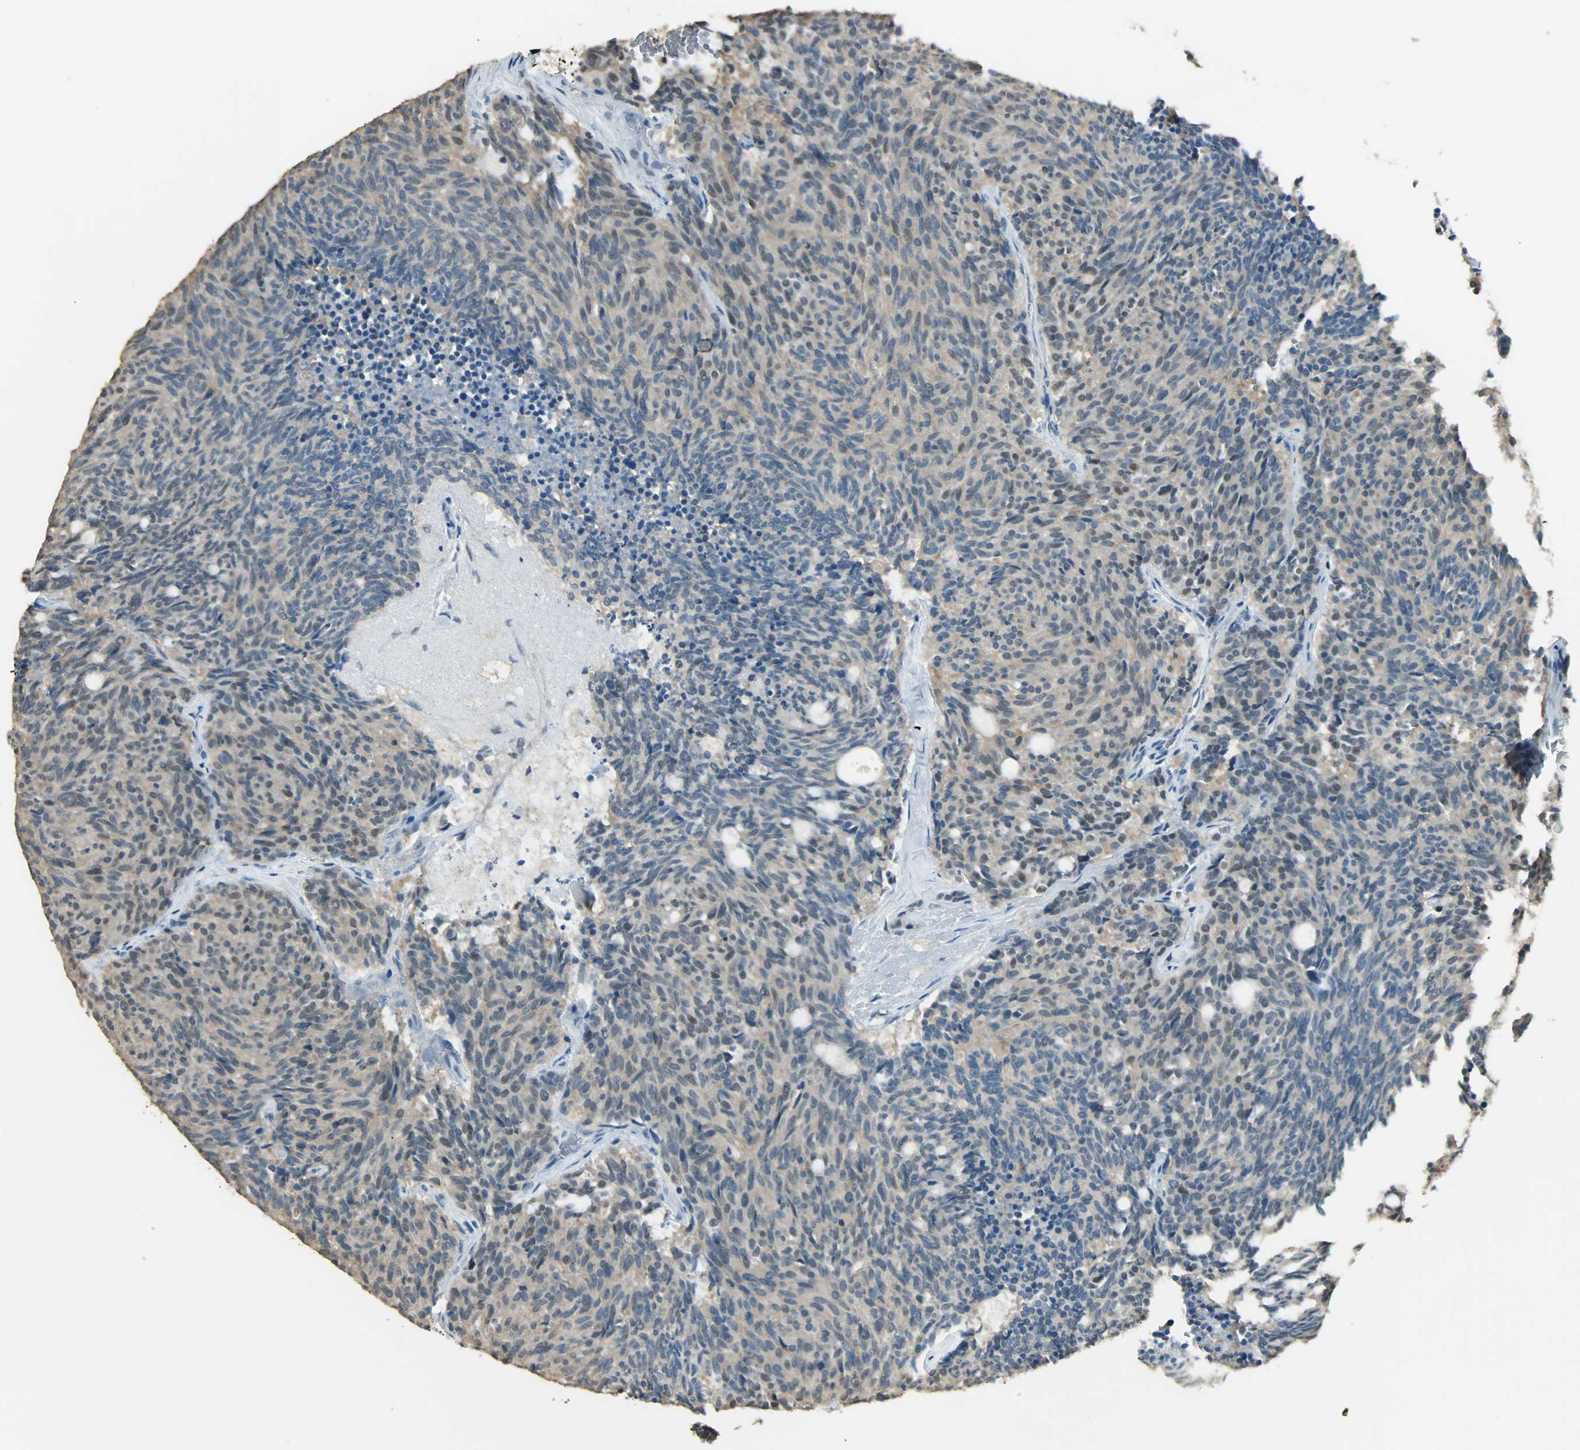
{"staining": {"intensity": "negative", "quantity": "none", "location": "none"}, "tissue": "carcinoid", "cell_type": "Tumor cells", "image_type": "cancer", "snomed": [{"axis": "morphology", "description": "Carcinoid, malignant, NOS"}, {"axis": "topography", "description": "Pancreas"}], "caption": "This is an immunohistochemistry micrograph of carcinoid (malignant). There is no positivity in tumor cells.", "gene": "PRMT5", "patient": {"sex": "female", "age": 54}}